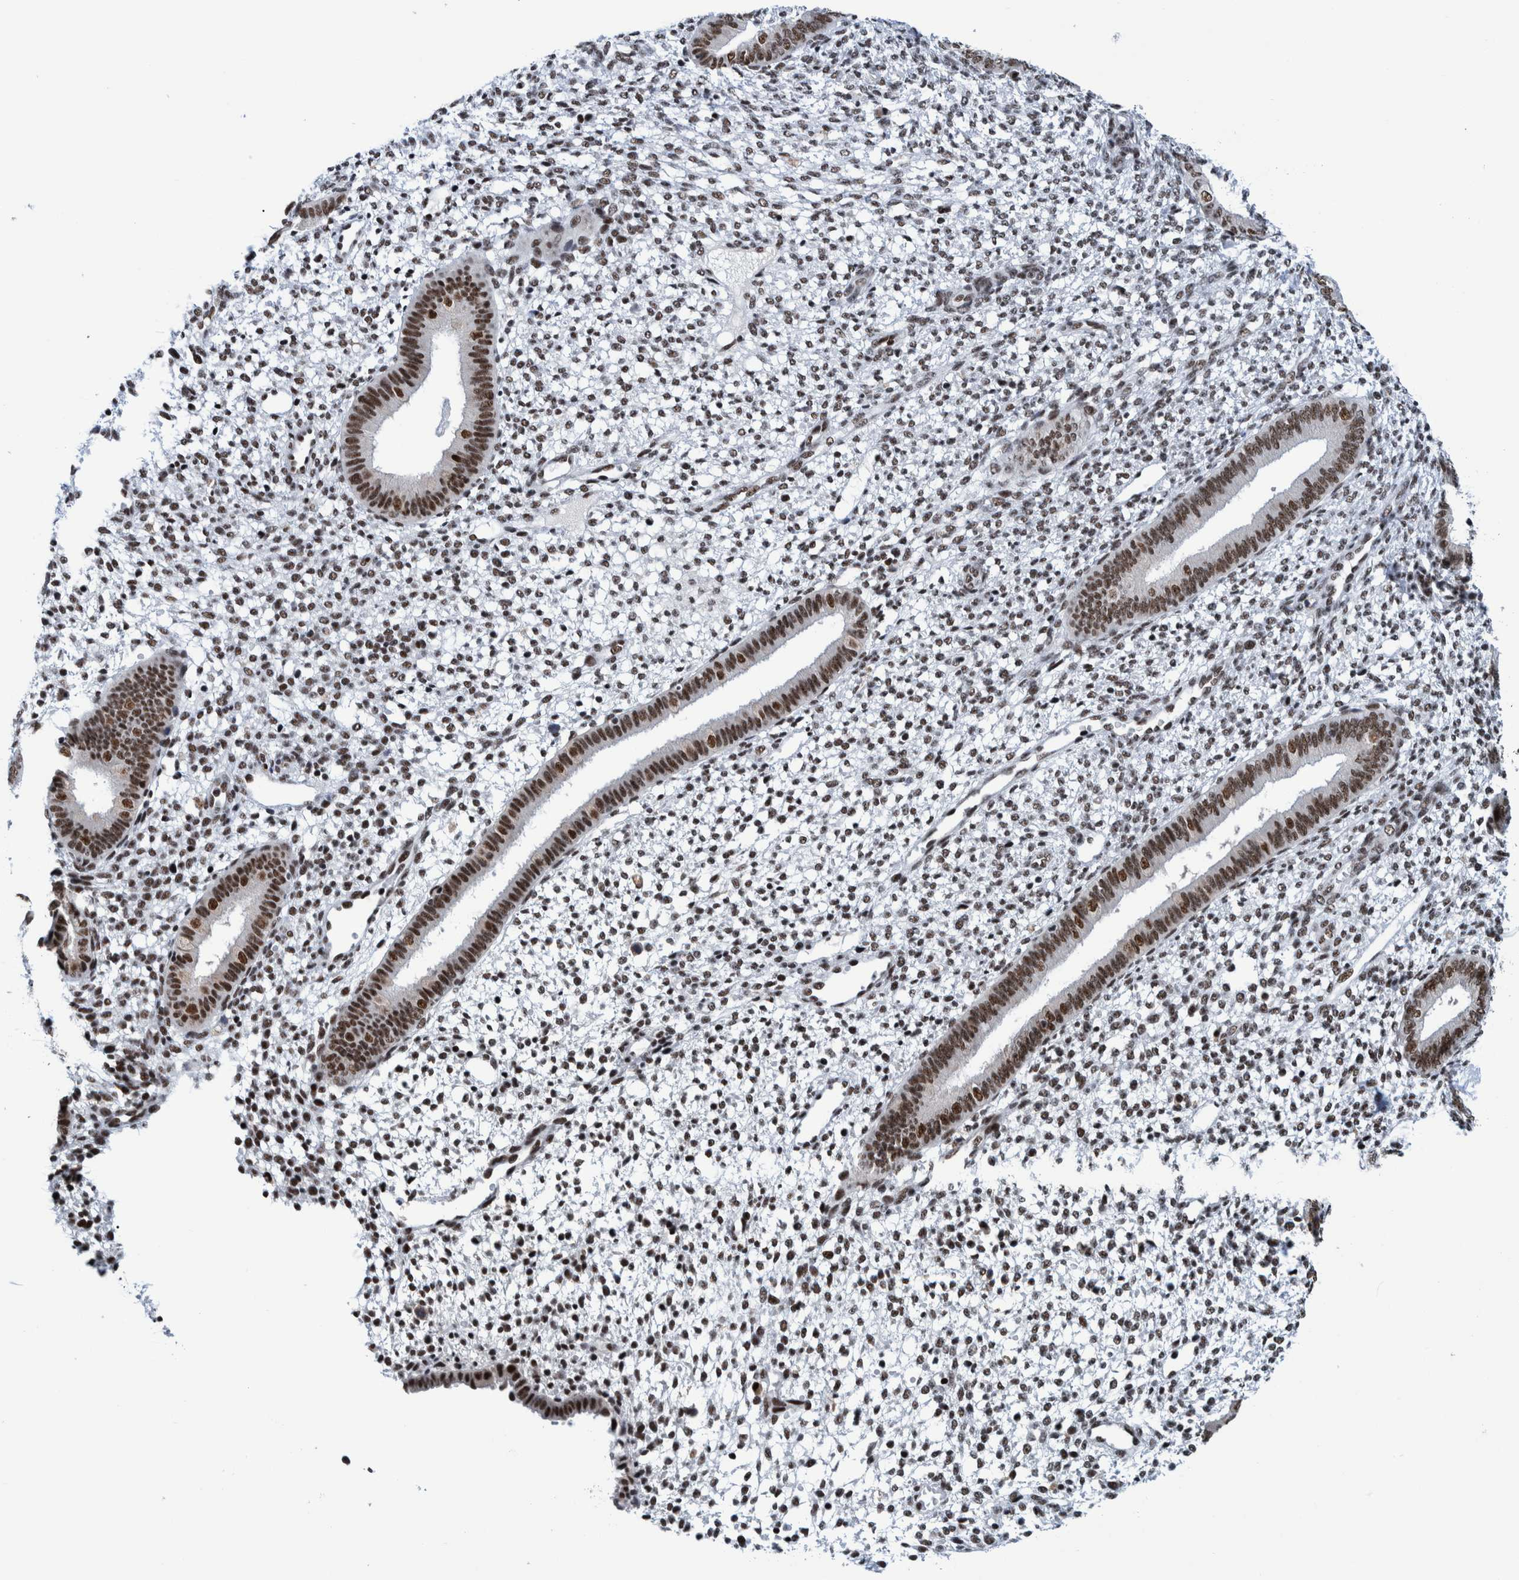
{"staining": {"intensity": "moderate", "quantity": ">75%", "location": "nuclear"}, "tissue": "endometrium", "cell_type": "Cells in endometrial stroma", "image_type": "normal", "snomed": [{"axis": "morphology", "description": "Normal tissue, NOS"}, {"axis": "topography", "description": "Endometrium"}], "caption": "Endometrium stained with immunohistochemistry exhibits moderate nuclear staining in about >75% of cells in endometrial stroma. Using DAB (3,3'-diaminobenzidine) (brown) and hematoxylin (blue) stains, captured at high magnification using brightfield microscopy.", "gene": "EFTUD2", "patient": {"sex": "female", "age": 46}}